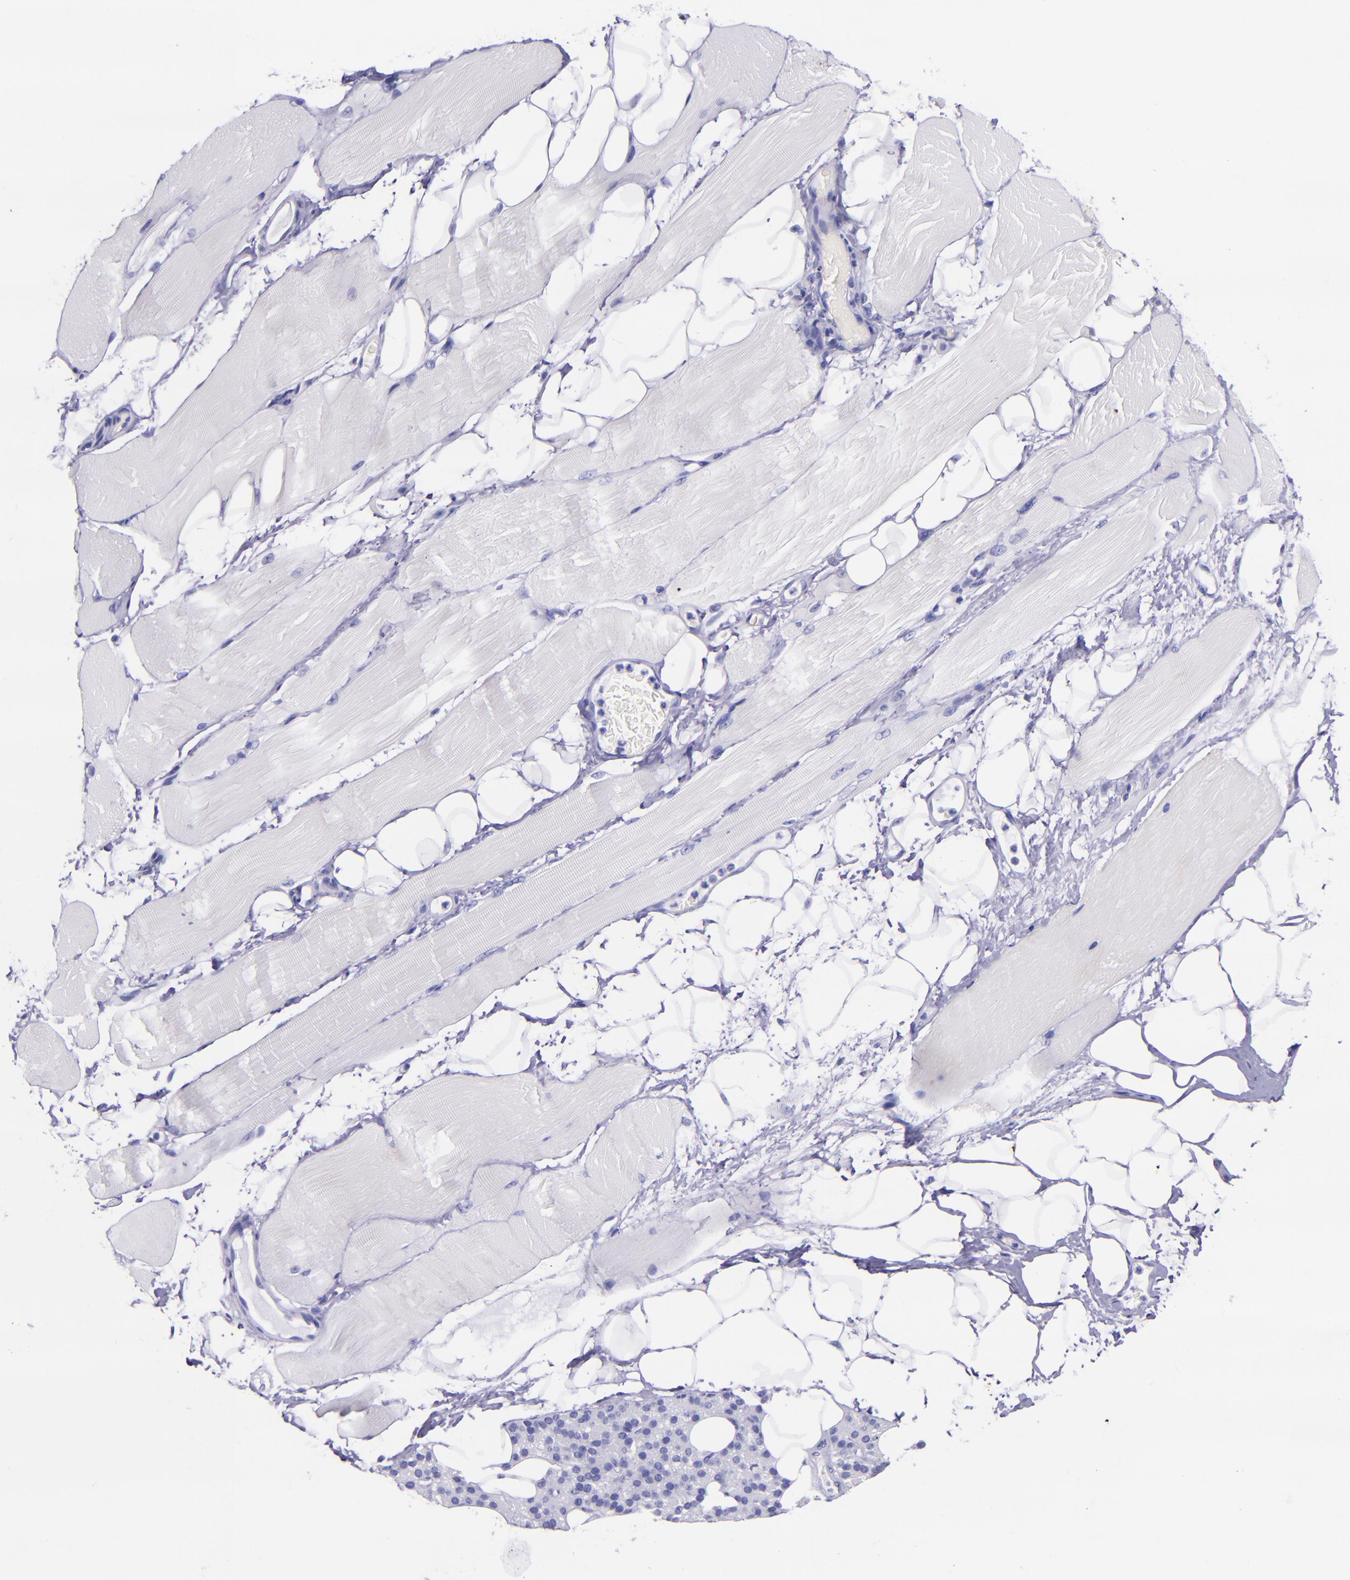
{"staining": {"intensity": "negative", "quantity": "none", "location": "none"}, "tissue": "skeletal muscle", "cell_type": "Myocytes", "image_type": "normal", "snomed": [{"axis": "morphology", "description": "Normal tissue, NOS"}, {"axis": "topography", "description": "Skeletal muscle"}, {"axis": "topography", "description": "Parathyroid gland"}], "caption": "Immunohistochemistry (IHC) image of unremarkable skeletal muscle: human skeletal muscle stained with DAB (3,3'-diaminobenzidine) shows no significant protein expression in myocytes.", "gene": "MBP", "patient": {"sex": "female", "age": 37}}